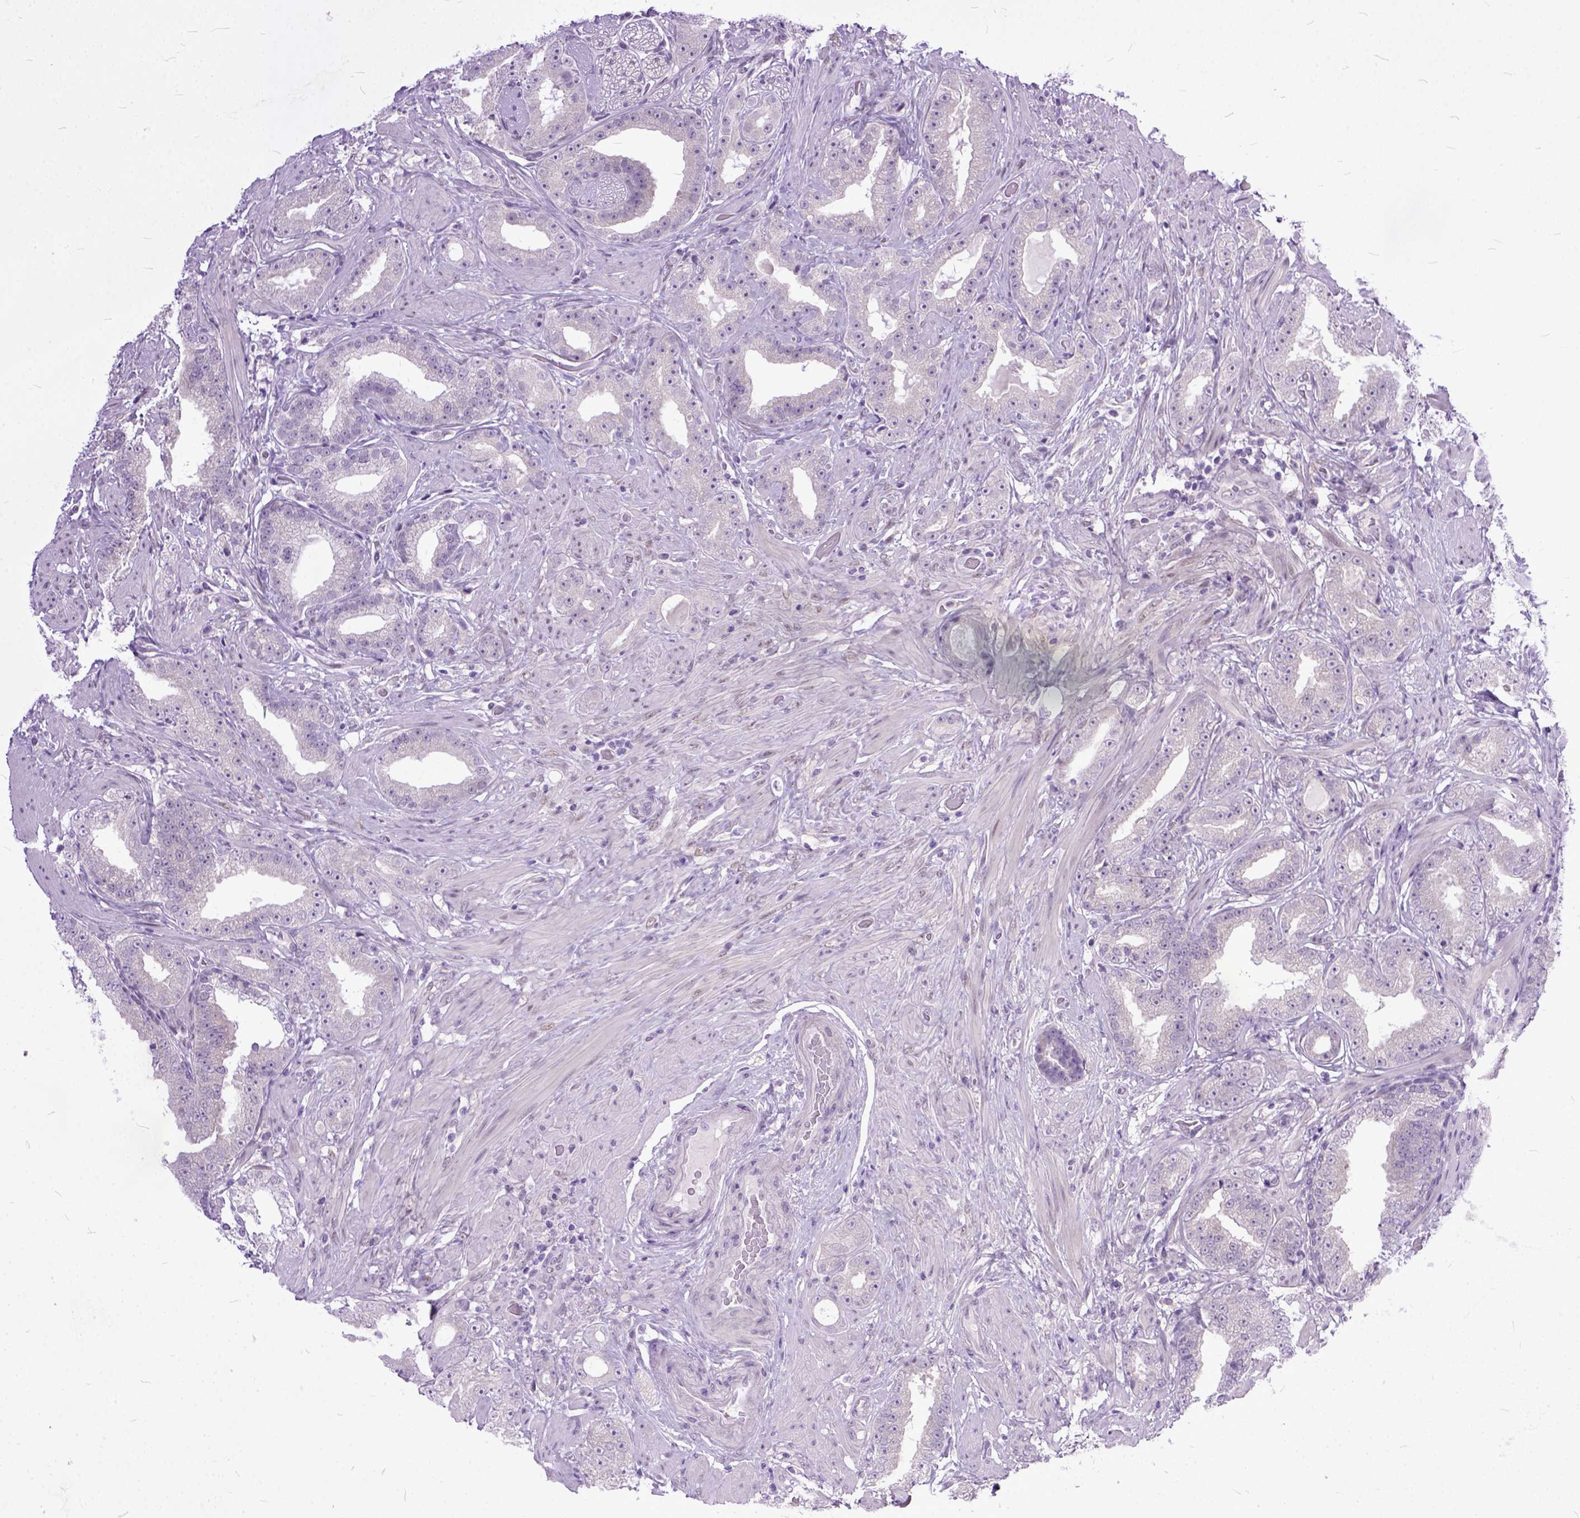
{"staining": {"intensity": "negative", "quantity": "none", "location": "none"}, "tissue": "prostate cancer", "cell_type": "Tumor cells", "image_type": "cancer", "snomed": [{"axis": "morphology", "description": "Adenocarcinoma, Low grade"}, {"axis": "topography", "description": "Prostate"}], "caption": "Tumor cells show no significant staining in prostate cancer (low-grade adenocarcinoma).", "gene": "TCEAL7", "patient": {"sex": "male", "age": 60}}